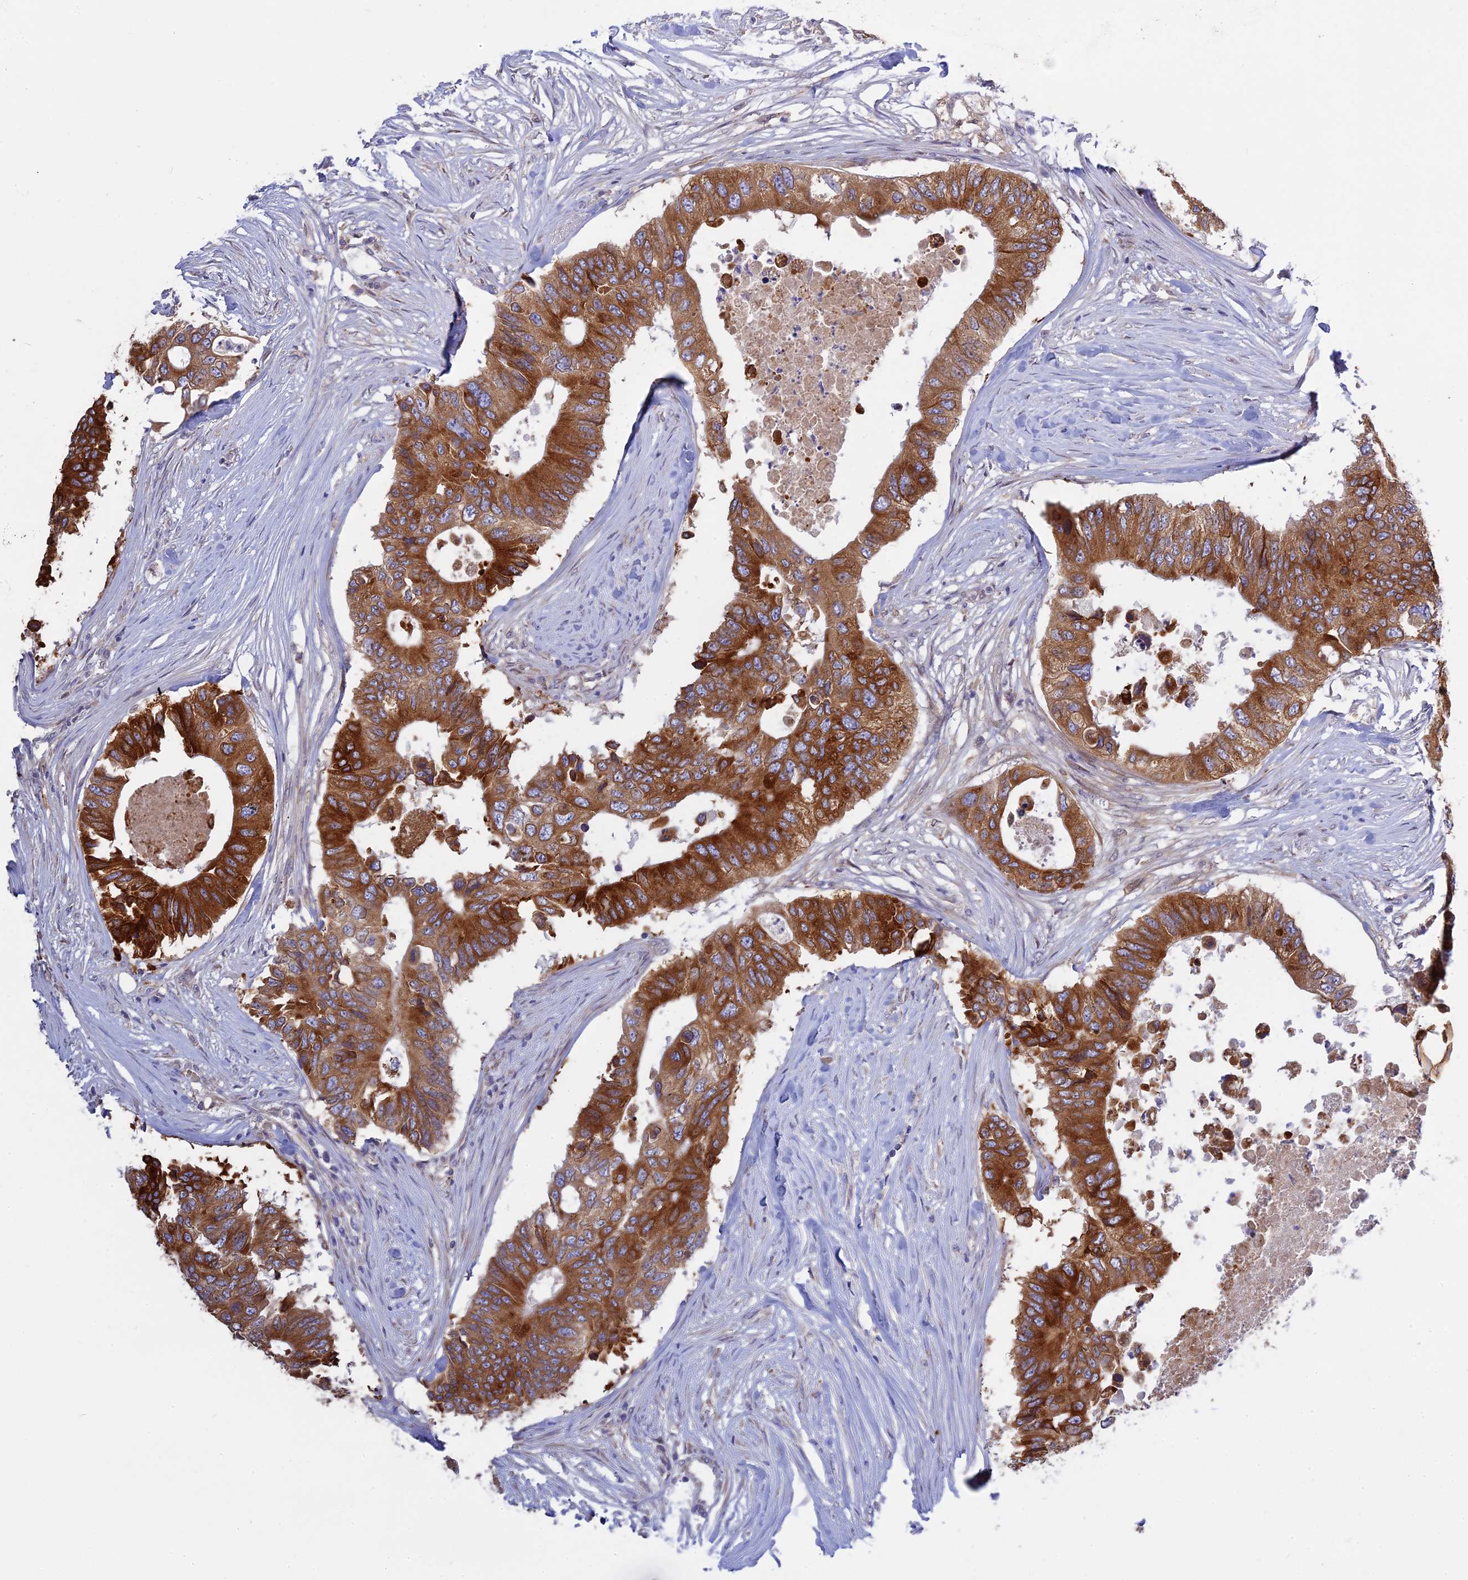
{"staining": {"intensity": "strong", "quantity": ">75%", "location": "cytoplasmic/membranous"}, "tissue": "colorectal cancer", "cell_type": "Tumor cells", "image_type": "cancer", "snomed": [{"axis": "morphology", "description": "Adenocarcinoma, NOS"}, {"axis": "topography", "description": "Colon"}], "caption": "This is an image of immunohistochemistry staining of colorectal cancer, which shows strong staining in the cytoplasmic/membranous of tumor cells.", "gene": "TLCD1", "patient": {"sex": "male", "age": 71}}